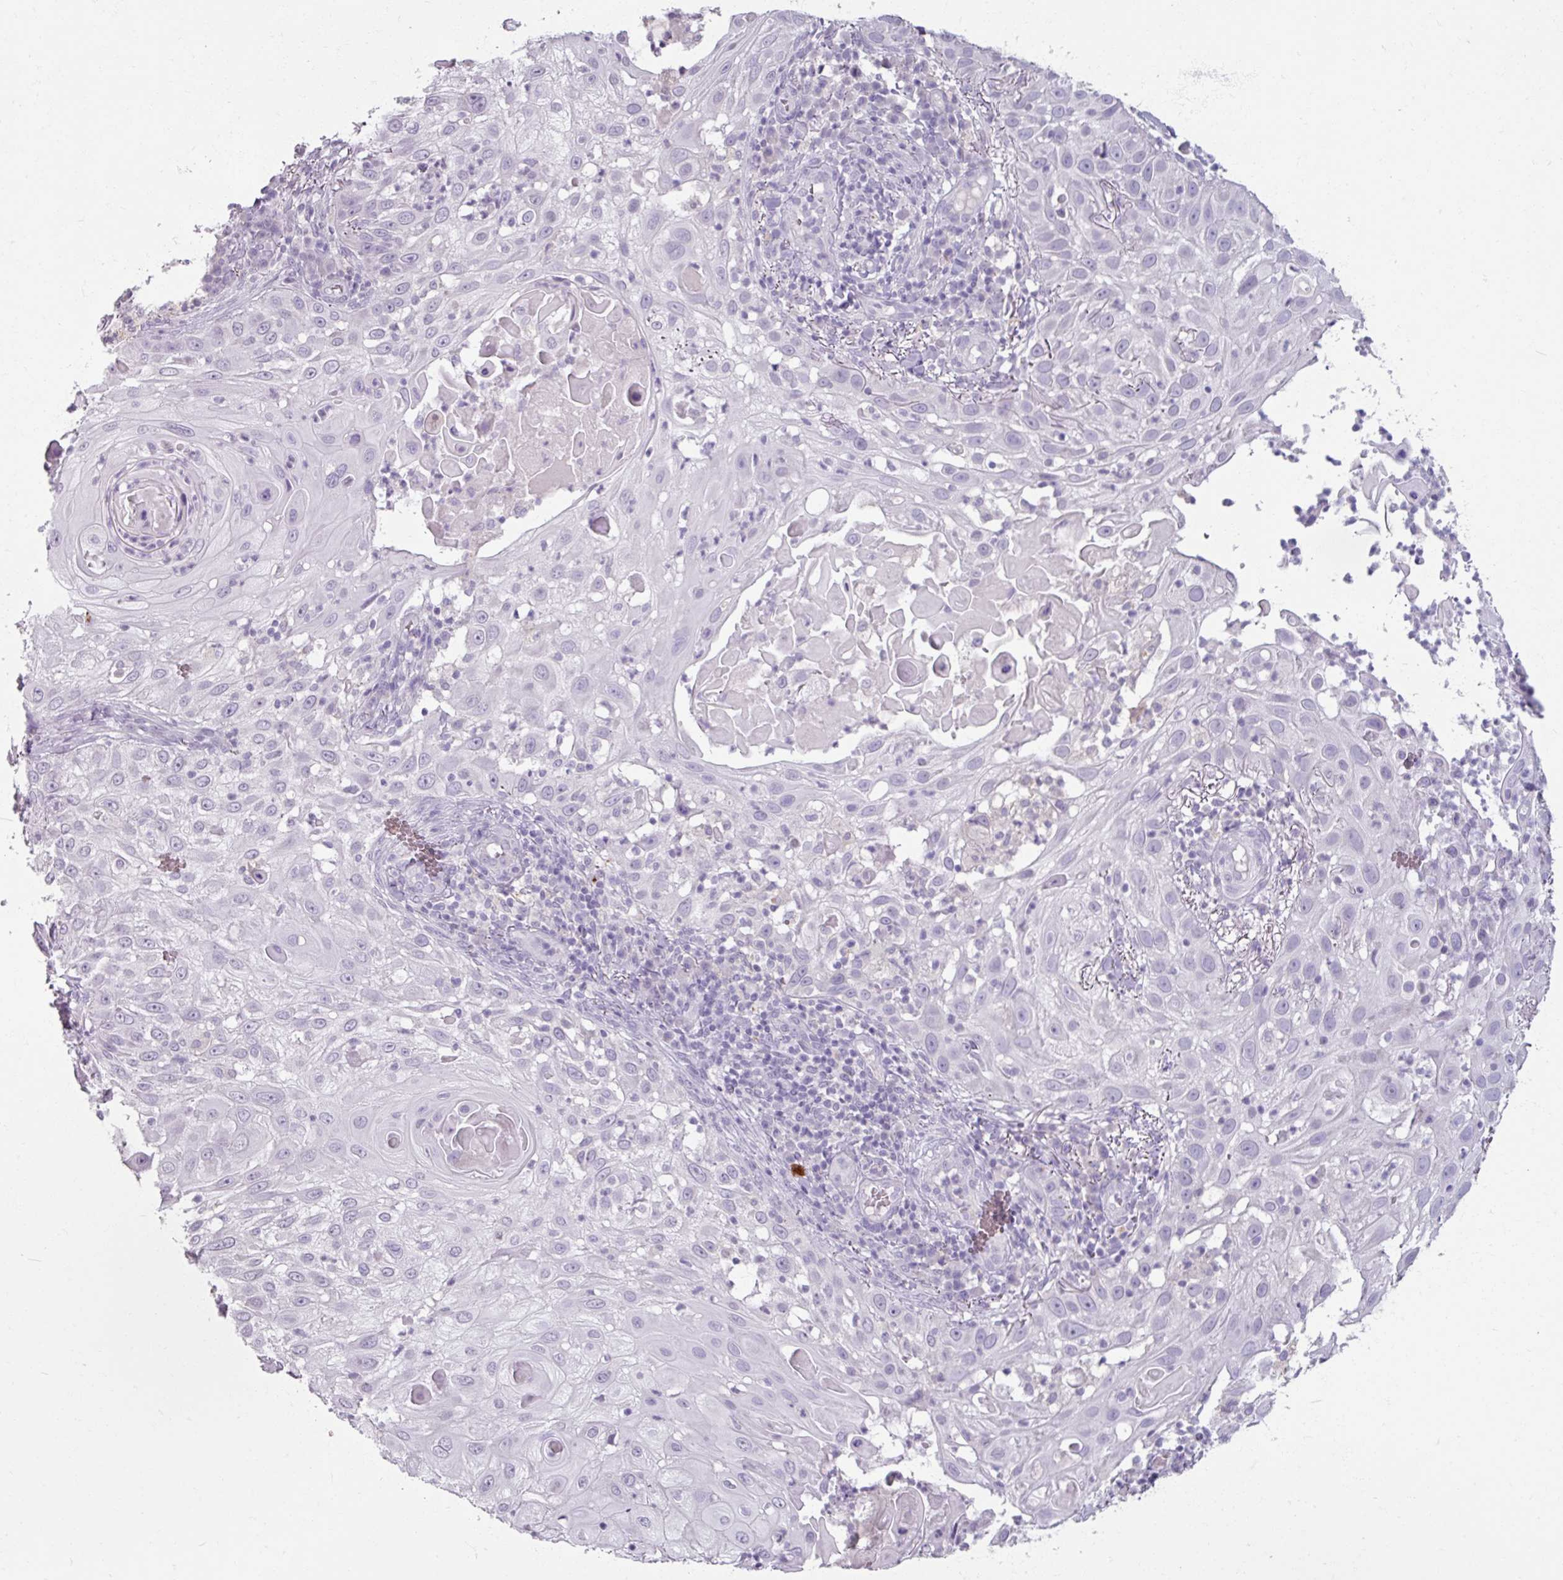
{"staining": {"intensity": "negative", "quantity": "none", "location": "none"}, "tissue": "skin cancer", "cell_type": "Tumor cells", "image_type": "cancer", "snomed": [{"axis": "morphology", "description": "Squamous cell carcinoma, NOS"}, {"axis": "topography", "description": "Skin"}], "caption": "A photomicrograph of human squamous cell carcinoma (skin) is negative for staining in tumor cells.", "gene": "SLC27A5", "patient": {"sex": "female", "age": 44}}